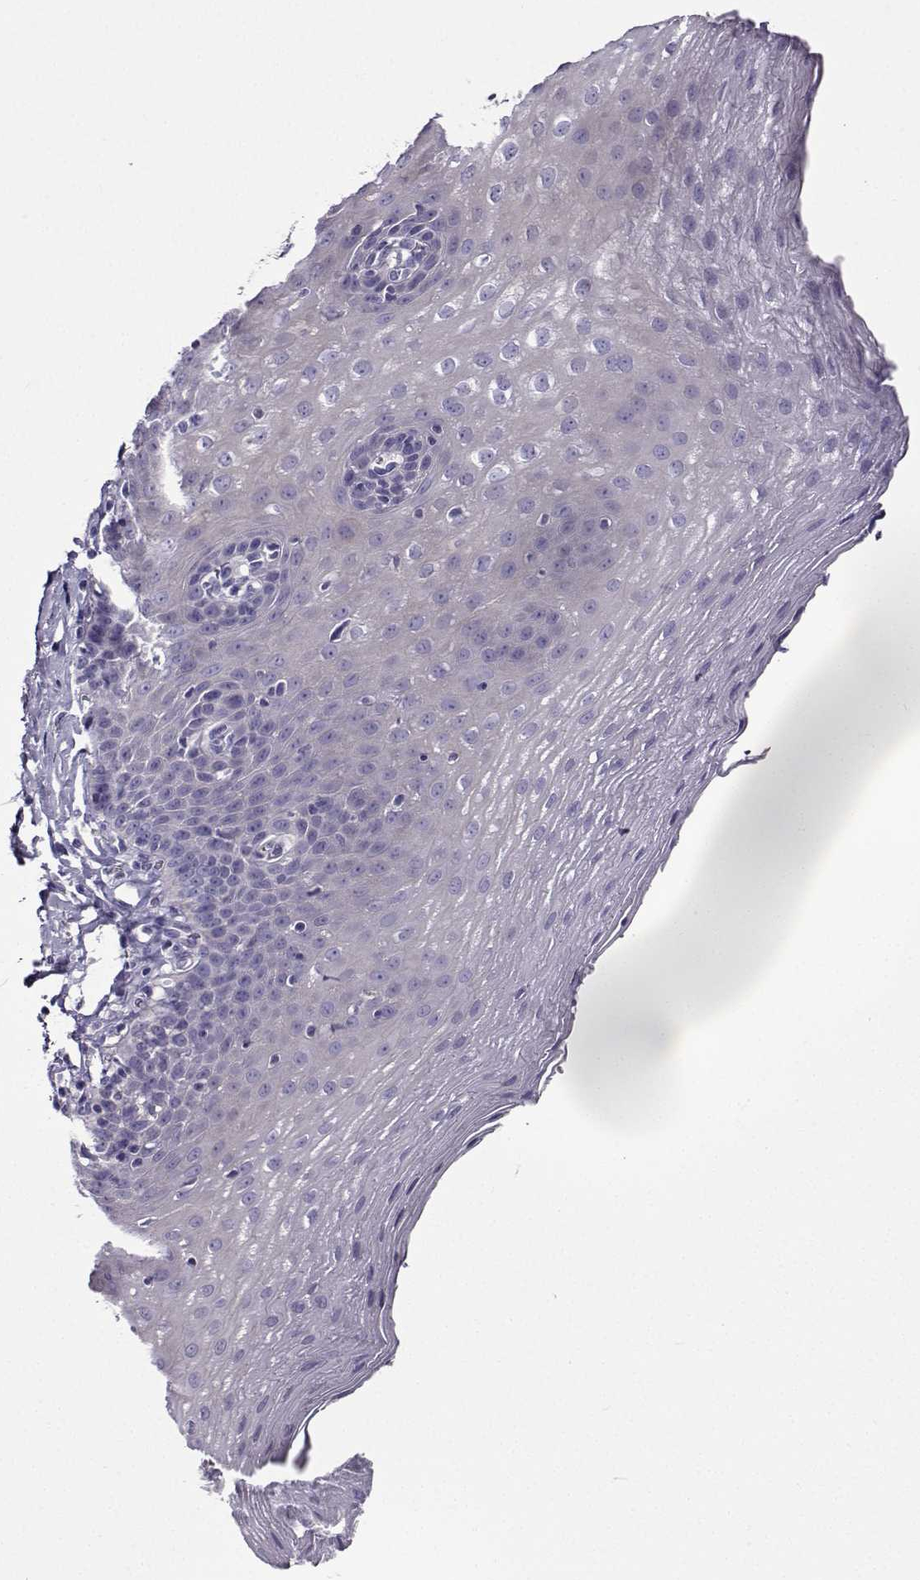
{"staining": {"intensity": "negative", "quantity": "none", "location": "none"}, "tissue": "esophagus", "cell_type": "Squamous epithelial cells", "image_type": "normal", "snomed": [{"axis": "morphology", "description": "Normal tissue, NOS"}, {"axis": "topography", "description": "Esophagus"}], "caption": "Histopathology image shows no significant protein positivity in squamous epithelial cells of benign esophagus. Nuclei are stained in blue.", "gene": "LHFPL7", "patient": {"sex": "female", "age": 81}}